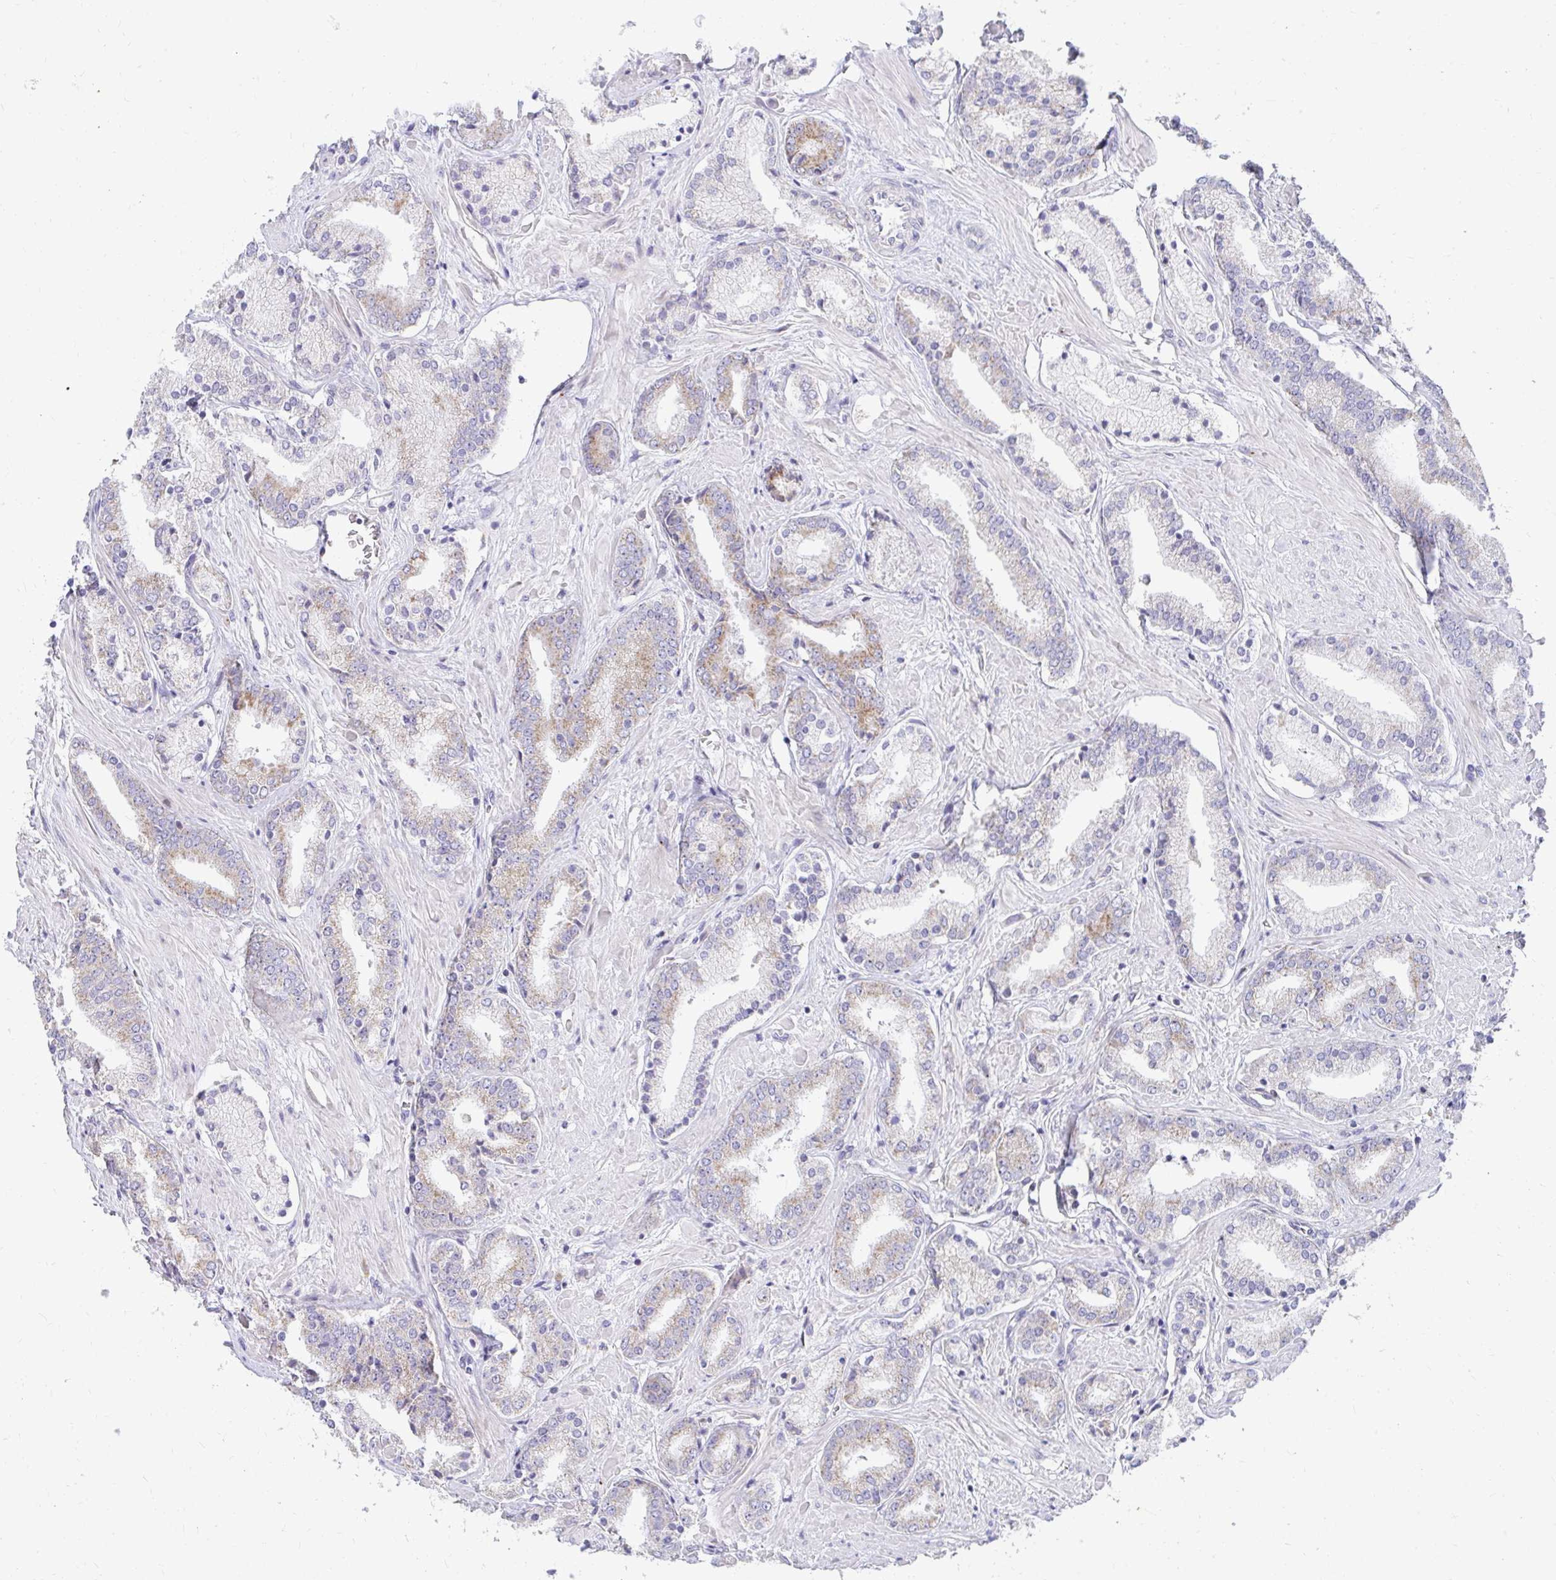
{"staining": {"intensity": "strong", "quantity": "25%-75%", "location": "cytoplasmic/membranous"}, "tissue": "prostate cancer", "cell_type": "Tumor cells", "image_type": "cancer", "snomed": [{"axis": "morphology", "description": "Adenocarcinoma, High grade"}, {"axis": "topography", "description": "Prostate"}], "caption": "This is an image of immunohistochemistry staining of prostate cancer, which shows strong staining in the cytoplasmic/membranous of tumor cells.", "gene": "EXOC5", "patient": {"sex": "male", "age": 56}}